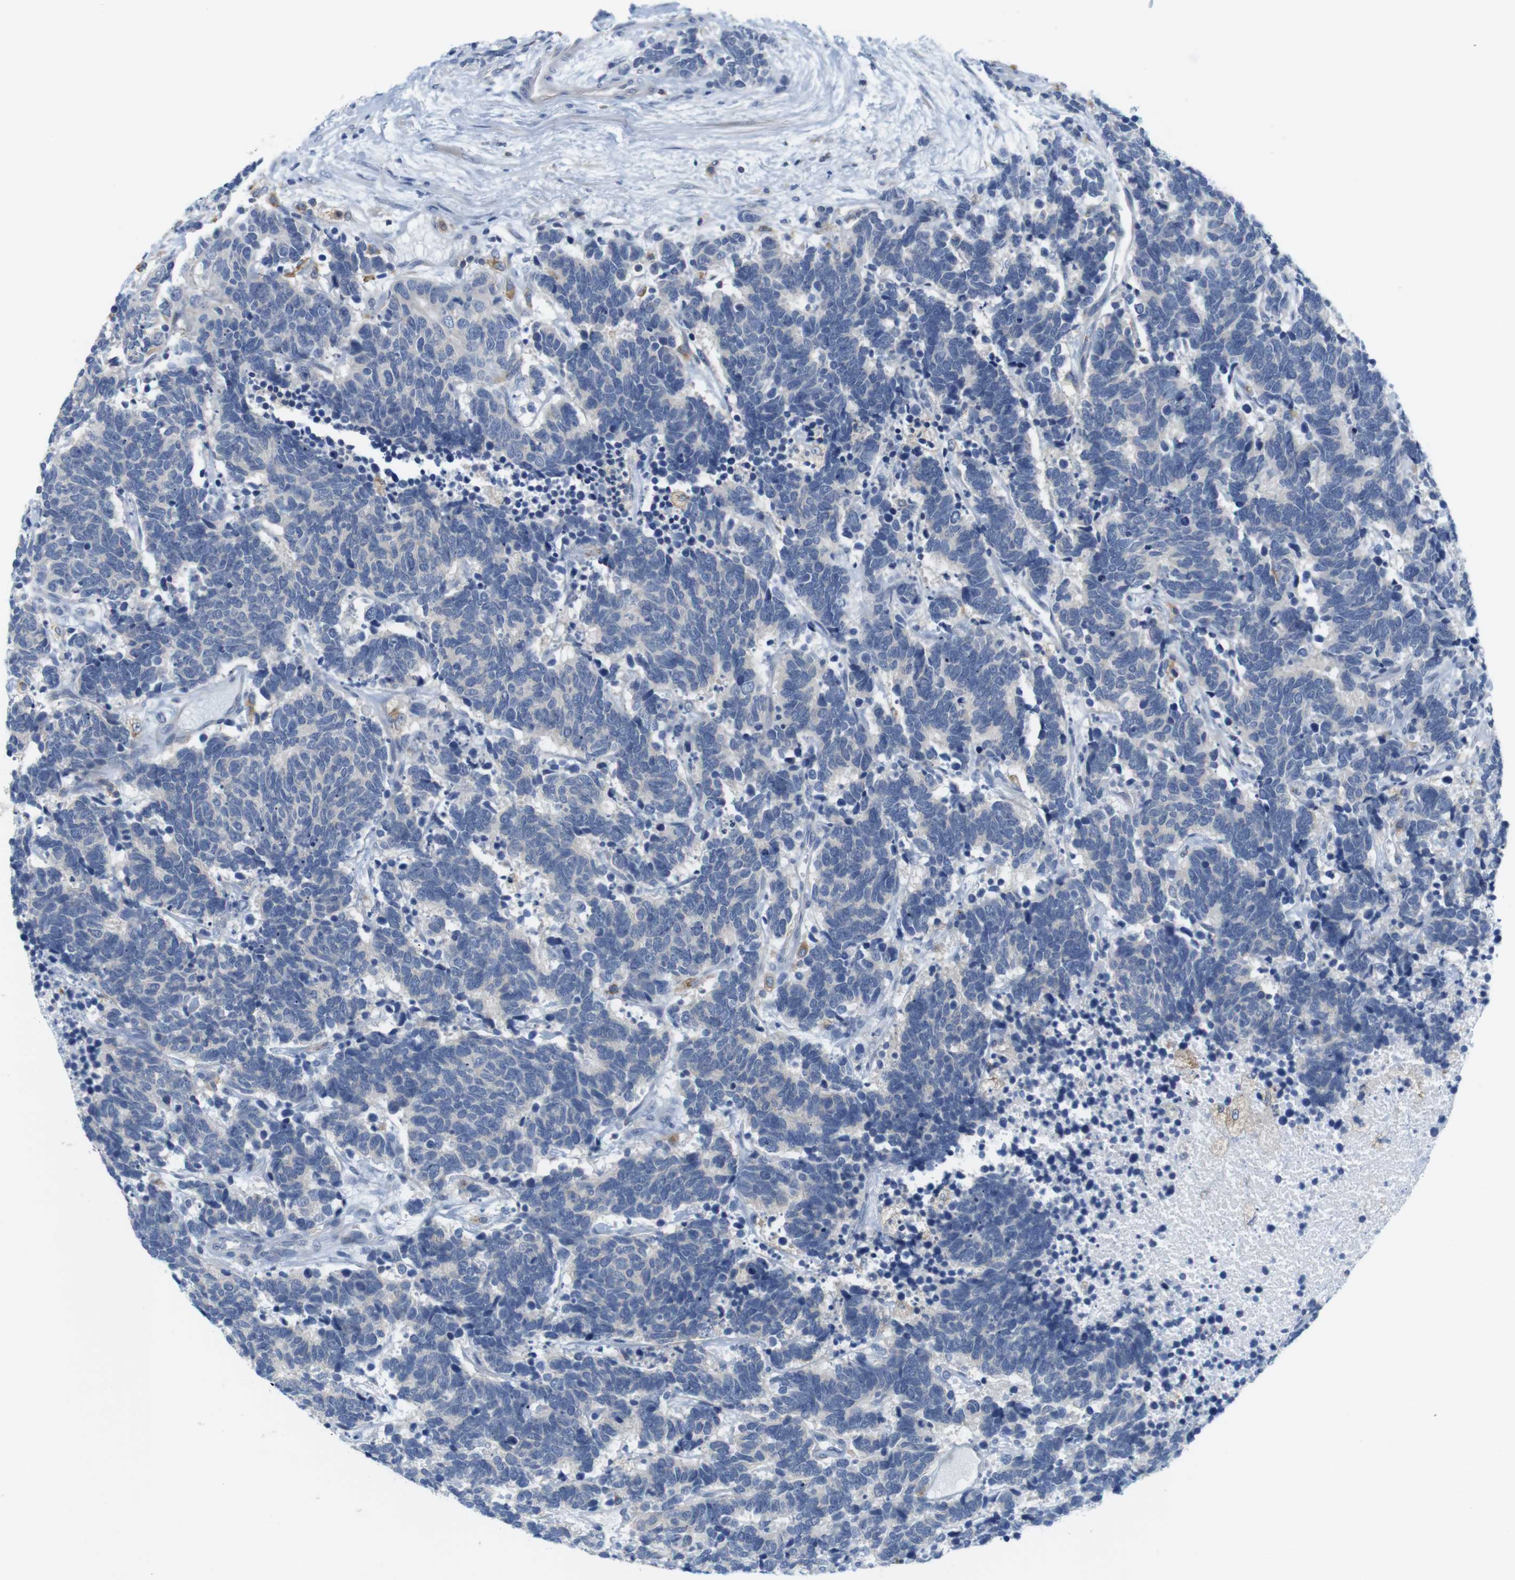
{"staining": {"intensity": "negative", "quantity": "none", "location": "none"}, "tissue": "carcinoid", "cell_type": "Tumor cells", "image_type": "cancer", "snomed": [{"axis": "morphology", "description": "Carcinoma, NOS"}, {"axis": "morphology", "description": "Carcinoid, malignant, NOS"}, {"axis": "topography", "description": "Urinary bladder"}], "caption": "Photomicrograph shows no protein staining in tumor cells of carcinoma tissue. (Brightfield microscopy of DAB (3,3'-diaminobenzidine) IHC at high magnification).", "gene": "CNGA2", "patient": {"sex": "male", "age": 57}}